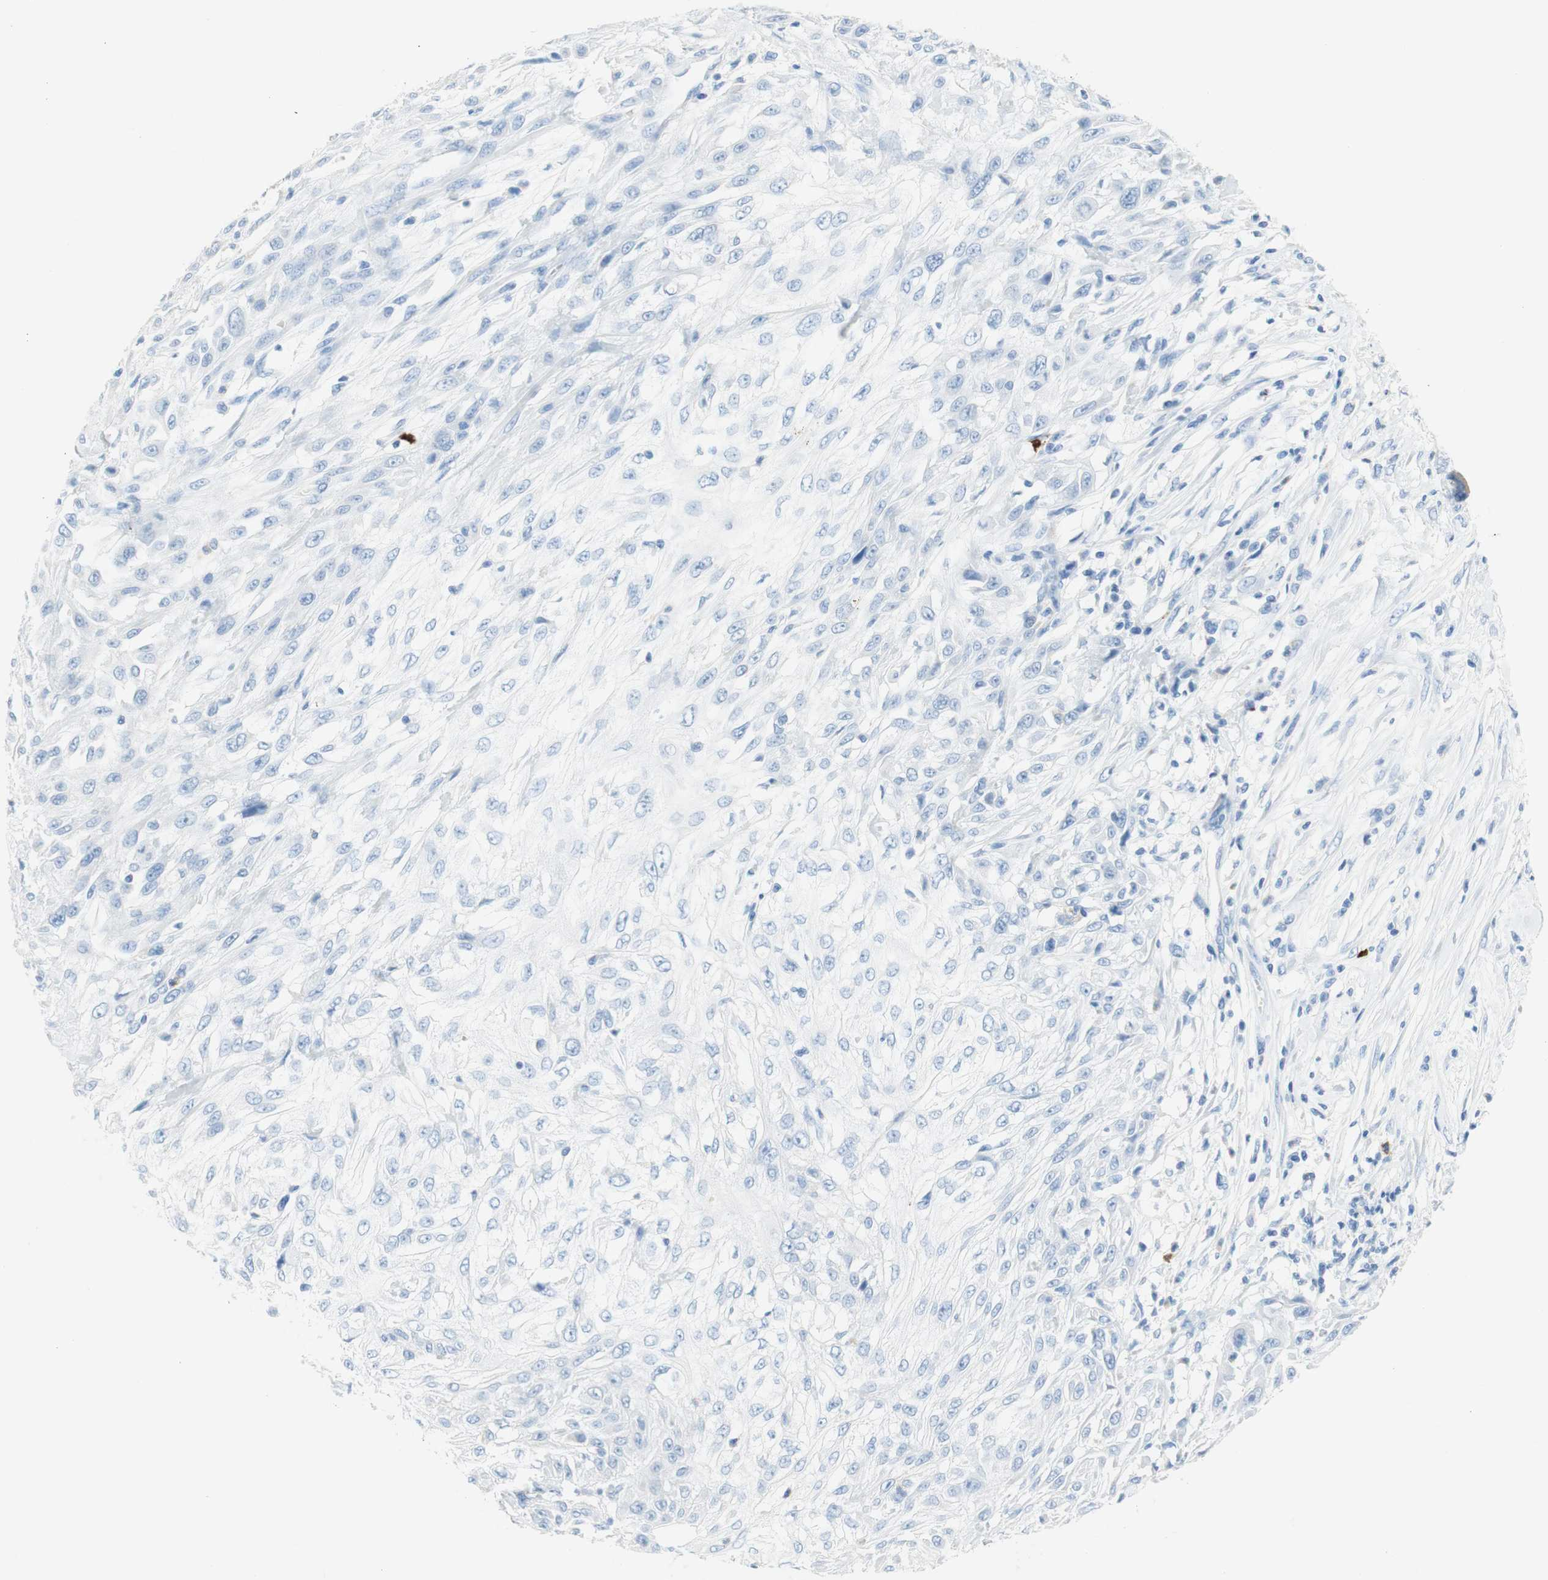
{"staining": {"intensity": "negative", "quantity": "none", "location": "none"}, "tissue": "skin cancer", "cell_type": "Tumor cells", "image_type": "cancer", "snomed": [{"axis": "morphology", "description": "Squamous cell carcinoma, NOS"}, {"axis": "topography", "description": "Skin"}], "caption": "The immunohistochemistry (IHC) micrograph has no significant positivity in tumor cells of skin squamous cell carcinoma tissue.", "gene": "CEACAM1", "patient": {"sex": "male", "age": 75}}